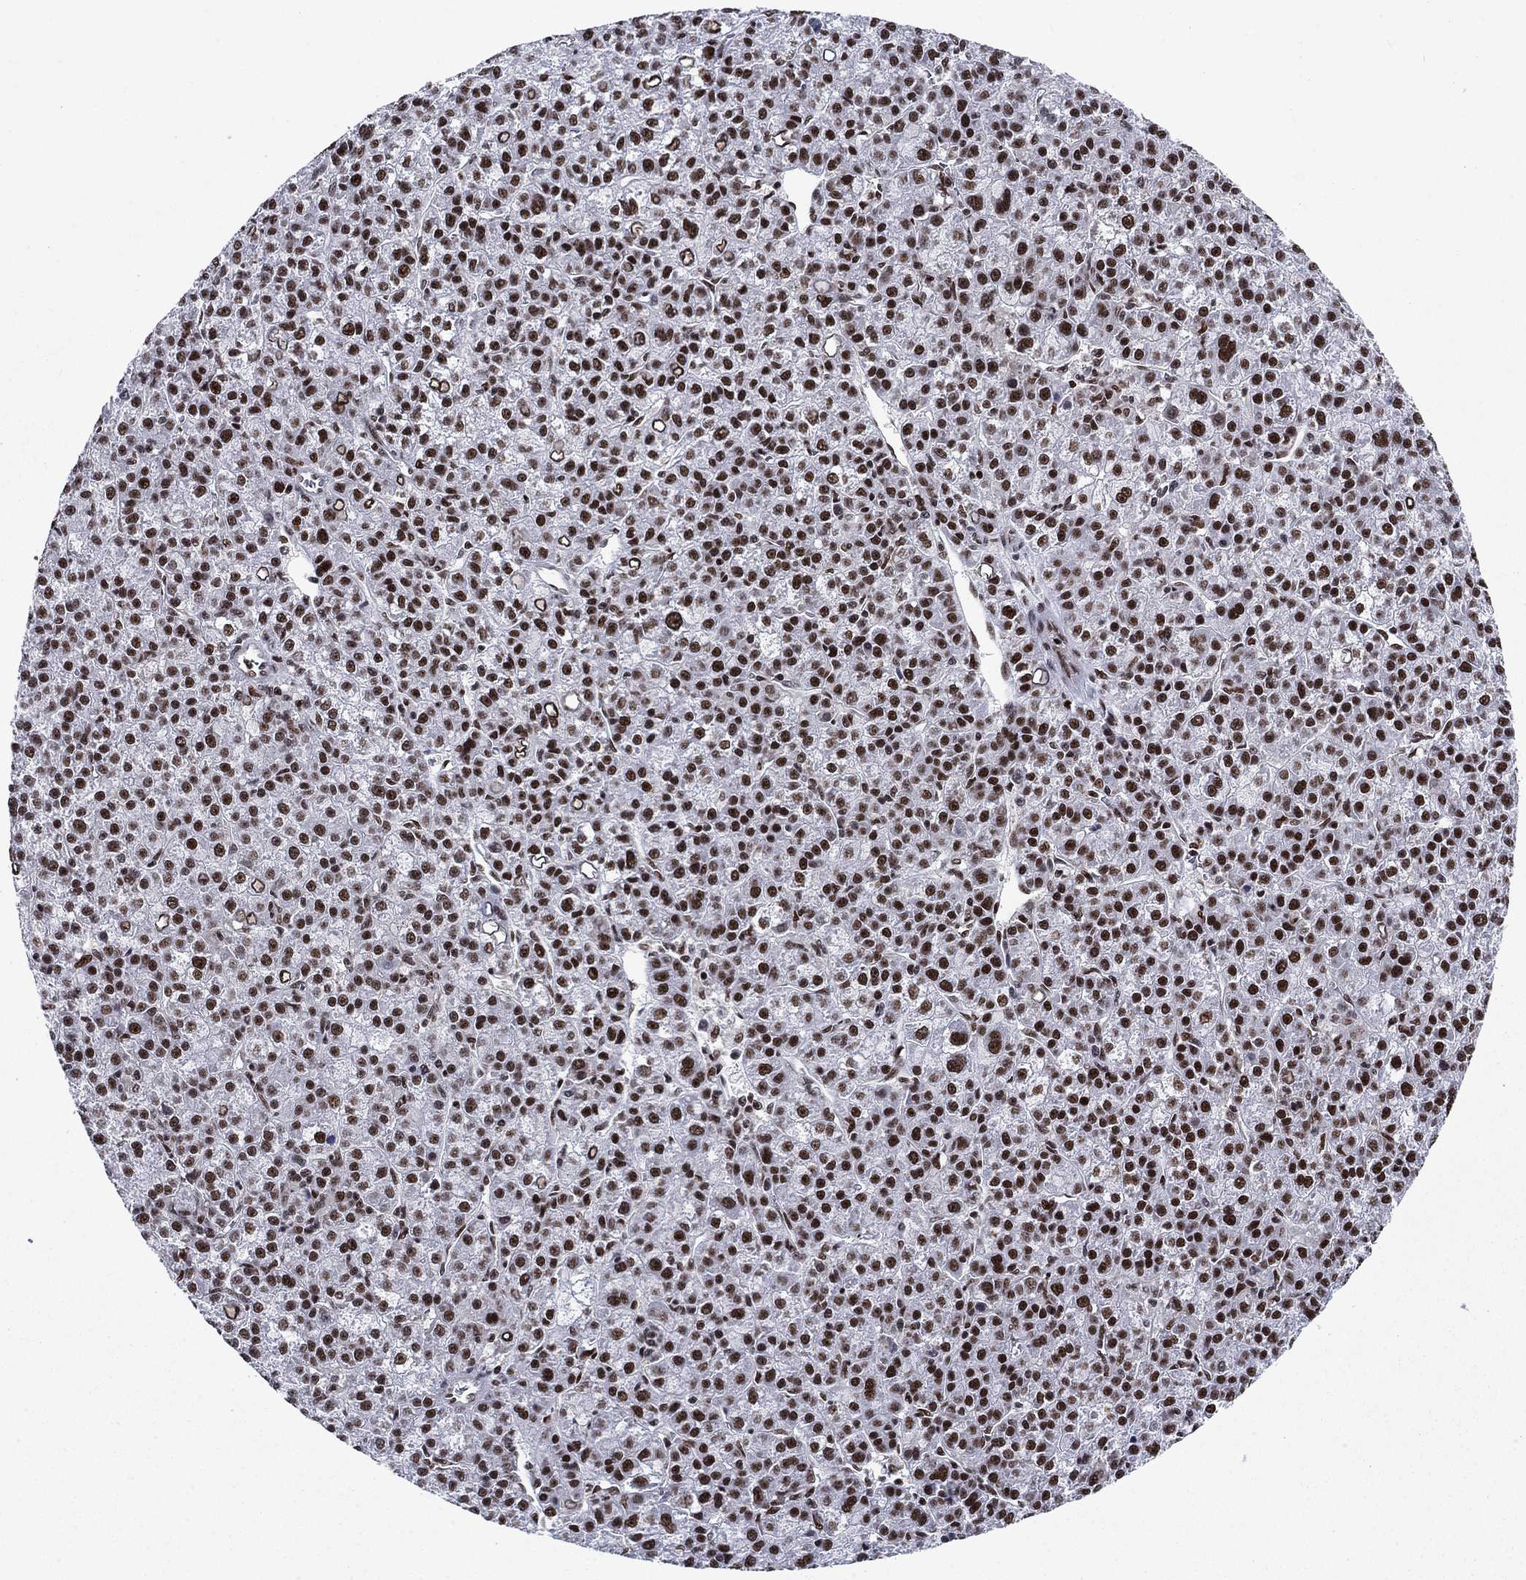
{"staining": {"intensity": "strong", "quantity": ">75%", "location": "nuclear"}, "tissue": "liver cancer", "cell_type": "Tumor cells", "image_type": "cancer", "snomed": [{"axis": "morphology", "description": "Carcinoma, Hepatocellular, NOS"}, {"axis": "topography", "description": "Liver"}], "caption": "A brown stain labels strong nuclear staining of a protein in human liver cancer (hepatocellular carcinoma) tumor cells.", "gene": "RPRD1B", "patient": {"sex": "female", "age": 60}}